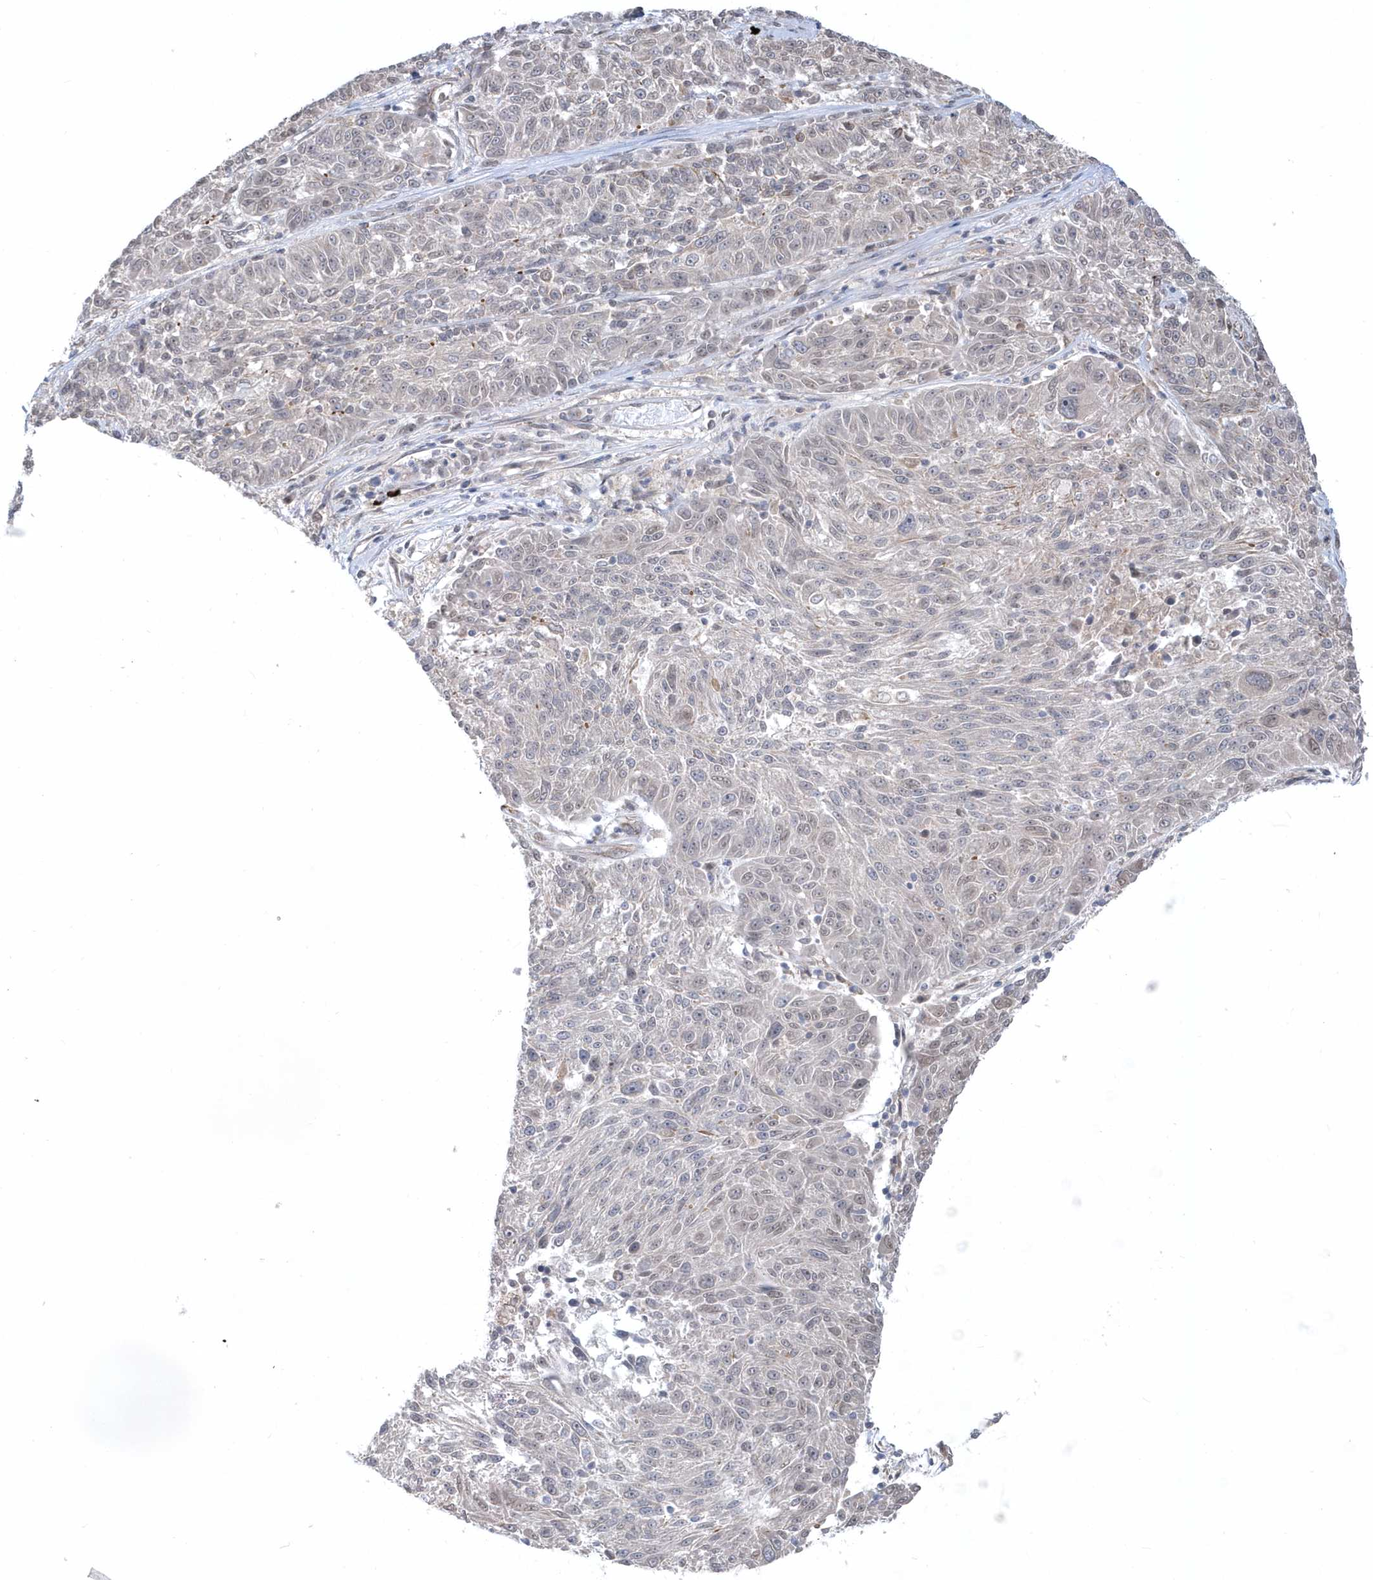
{"staining": {"intensity": "negative", "quantity": "none", "location": "none"}, "tissue": "melanoma", "cell_type": "Tumor cells", "image_type": "cancer", "snomed": [{"axis": "morphology", "description": "Malignant melanoma, NOS"}, {"axis": "topography", "description": "Skin"}], "caption": "The micrograph shows no significant positivity in tumor cells of melanoma.", "gene": "DHX57", "patient": {"sex": "male", "age": 53}}